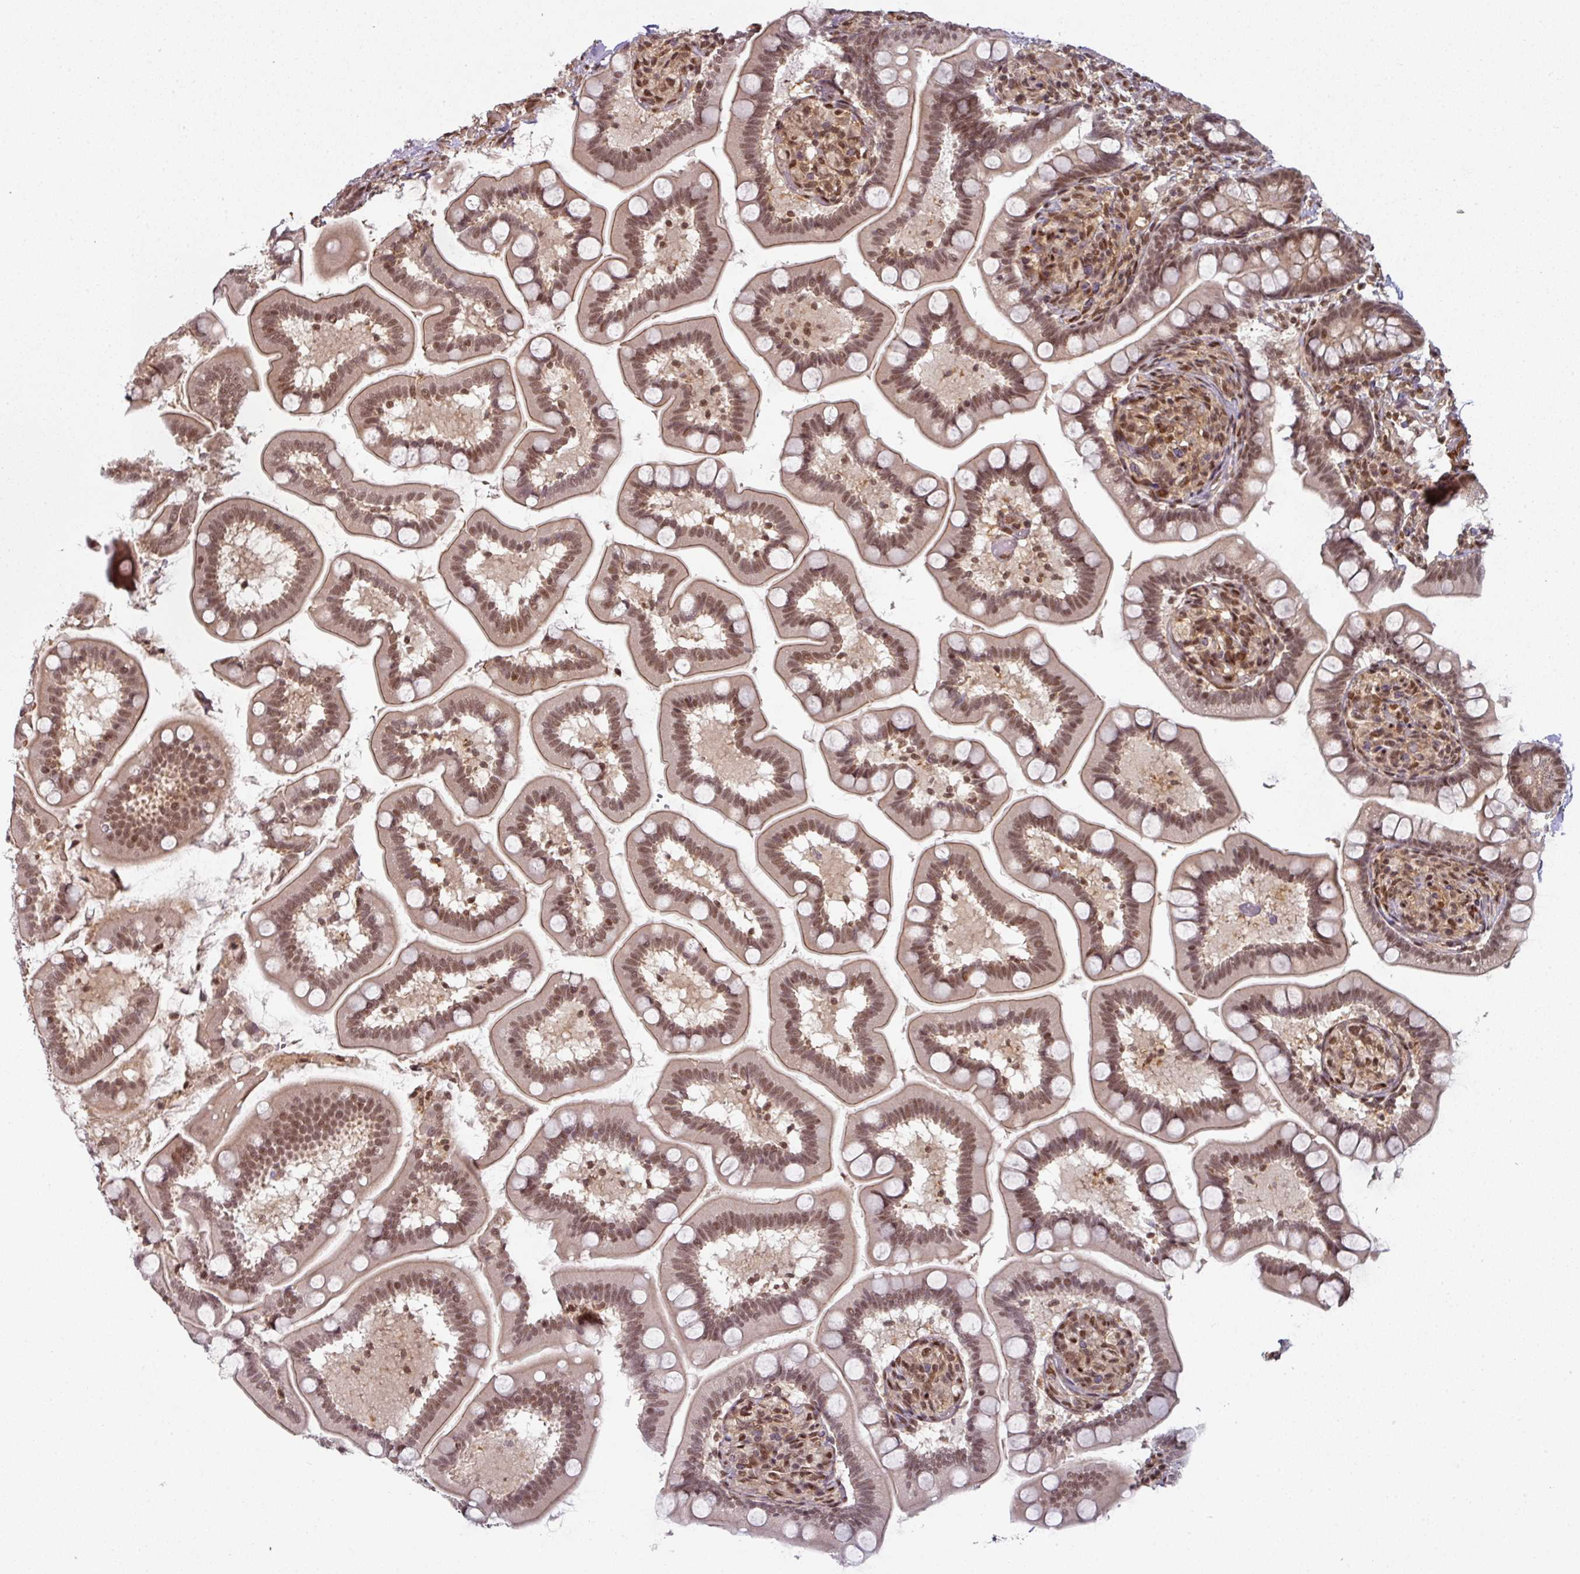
{"staining": {"intensity": "moderate", "quantity": ">75%", "location": "cytoplasmic/membranous,nuclear"}, "tissue": "small intestine", "cell_type": "Glandular cells", "image_type": "normal", "snomed": [{"axis": "morphology", "description": "Normal tissue, NOS"}, {"axis": "topography", "description": "Small intestine"}], "caption": "Immunohistochemistry (IHC) histopathology image of benign small intestine: small intestine stained using immunohistochemistry (IHC) demonstrates medium levels of moderate protein expression localized specifically in the cytoplasmic/membranous,nuclear of glandular cells, appearing as a cytoplasmic/membranous,nuclear brown color.", "gene": "SIK3", "patient": {"sex": "female", "age": 64}}